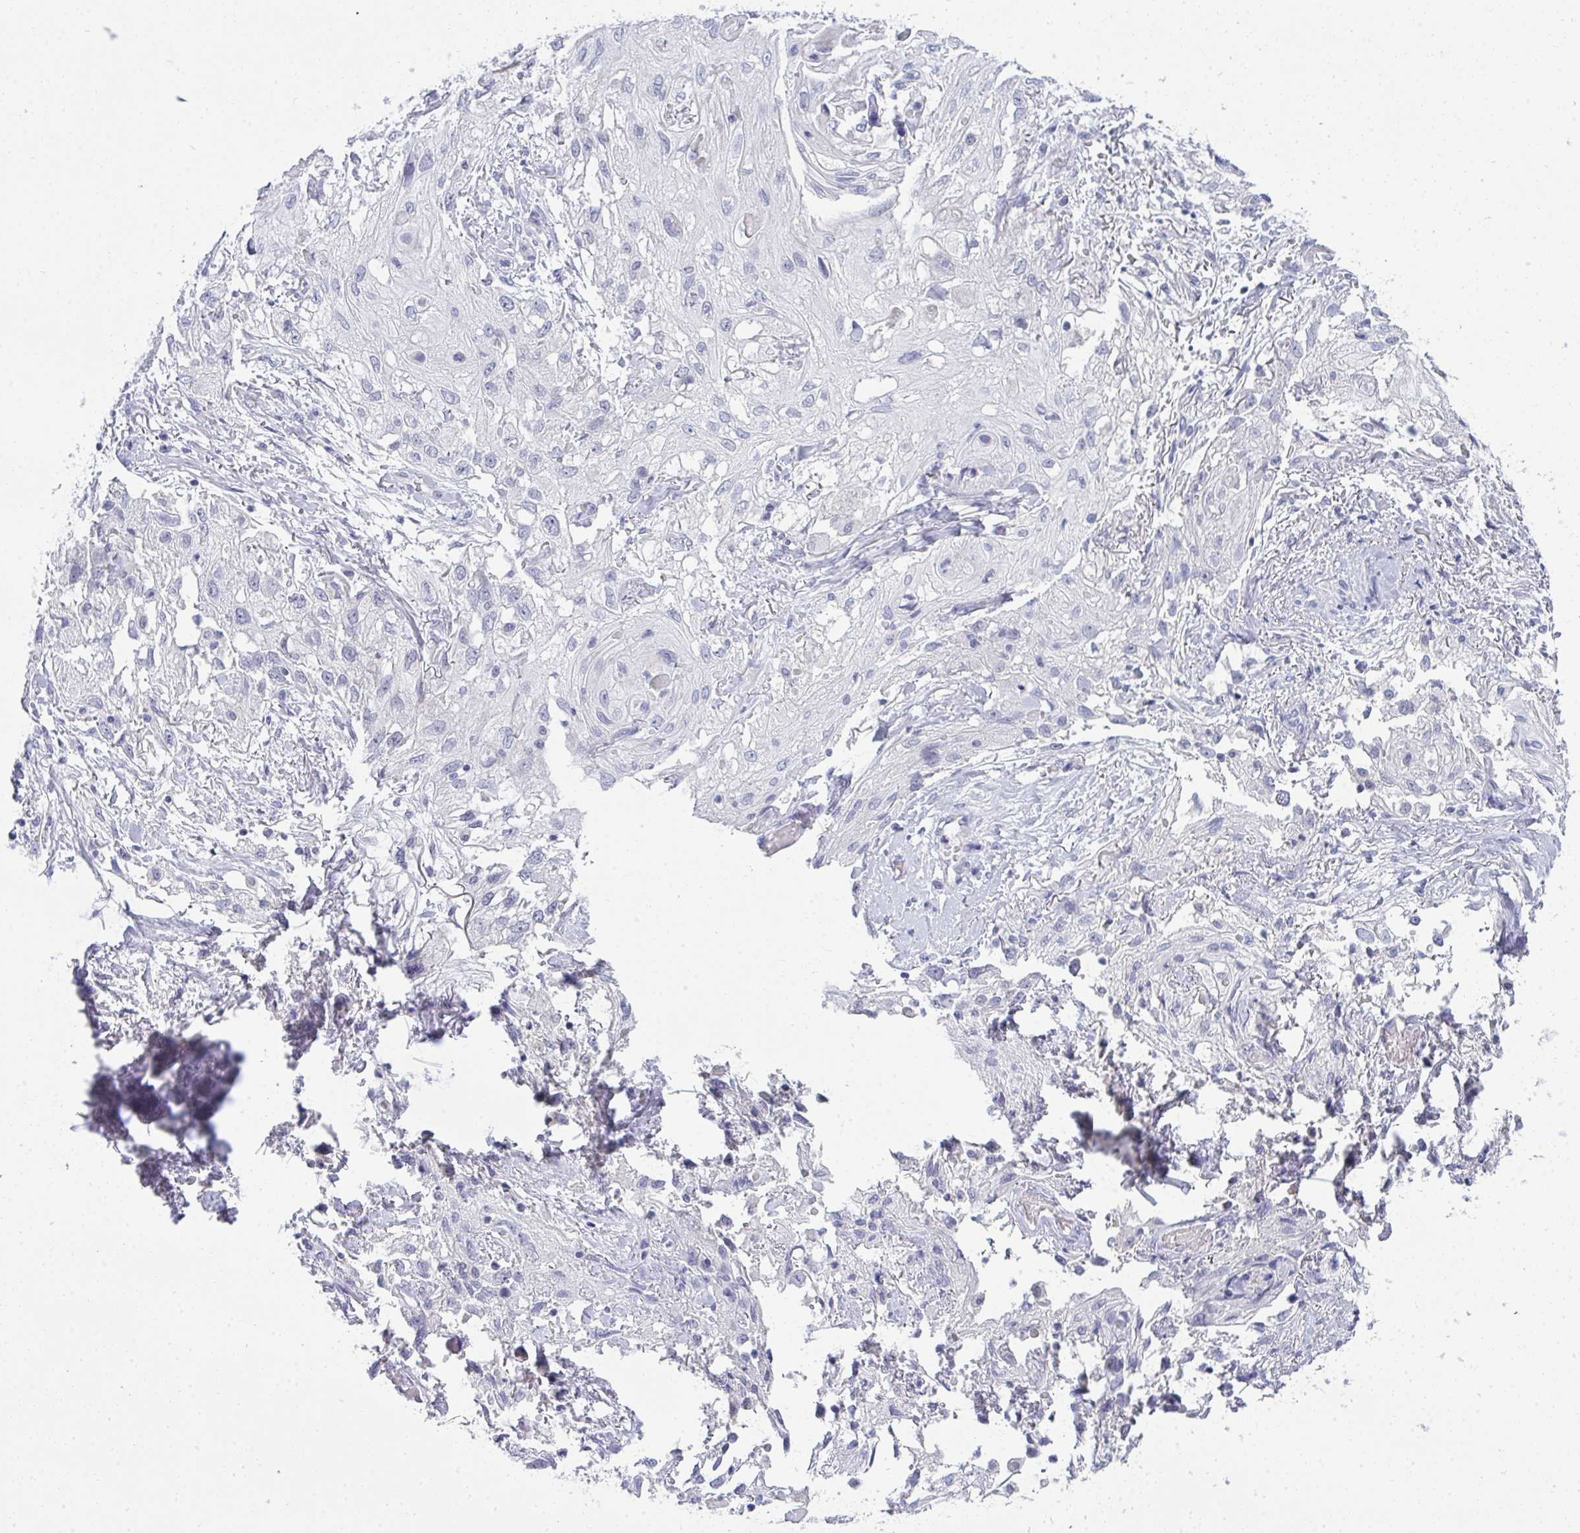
{"staining": {"intensity": "negative", "quantity": "none", "location": "none"}, "tissue": "skin cancer", "cell_type": "Tumor cells", "image_type": "cancer", "snomed": [{"axis": "morphology", "description": "Squamous cell carcinoma, NOS"}, {"axis": "topography", "description": "Skin"}, {"axis": "topography", "description": "Vulva"}], "caption": "A histopathology image of skin squamous cell carcinoma stained for a protein displays no brown staining in tumor cells.", "gene": "TMEM82", "patient": {"sex": "female", "age": 86}}